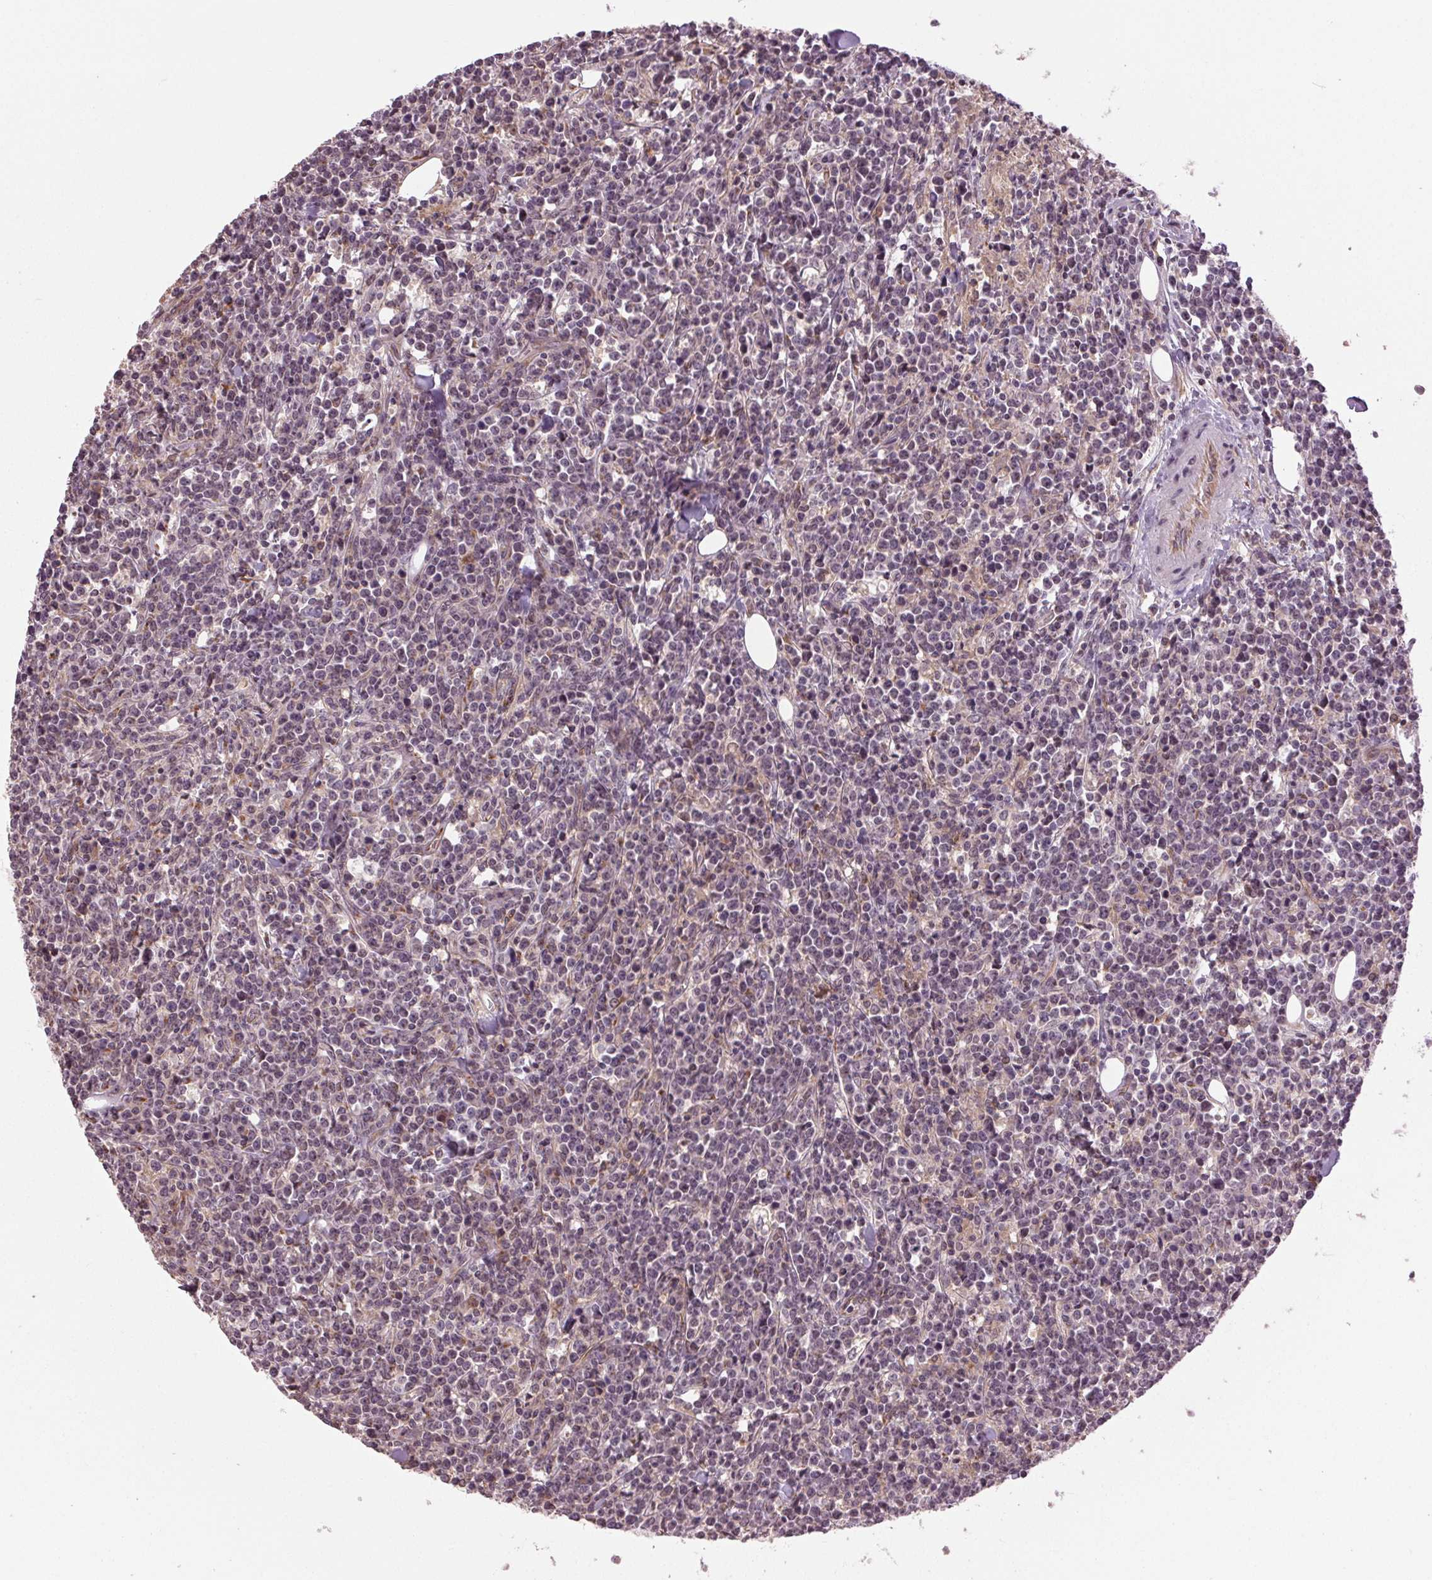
{"staining": {"intensity": "negative", "quantity": "none", "location": "none"}, "tissue": "lymphoma", "cell_type": "Tumor cells", "image_type": "cancer", "snomed": [{"axis": "morphology", "description": "Malignant lymphoma, non-Hodgkin's type, High grade"}, {"axis": "topography", "description": "Small intestine"}], "caption": "A histopathology image of human lymphoma is negative for staining in tumor cells.", "gene": "BSDC1", "patient": {"sex": "female", "age": 56}}